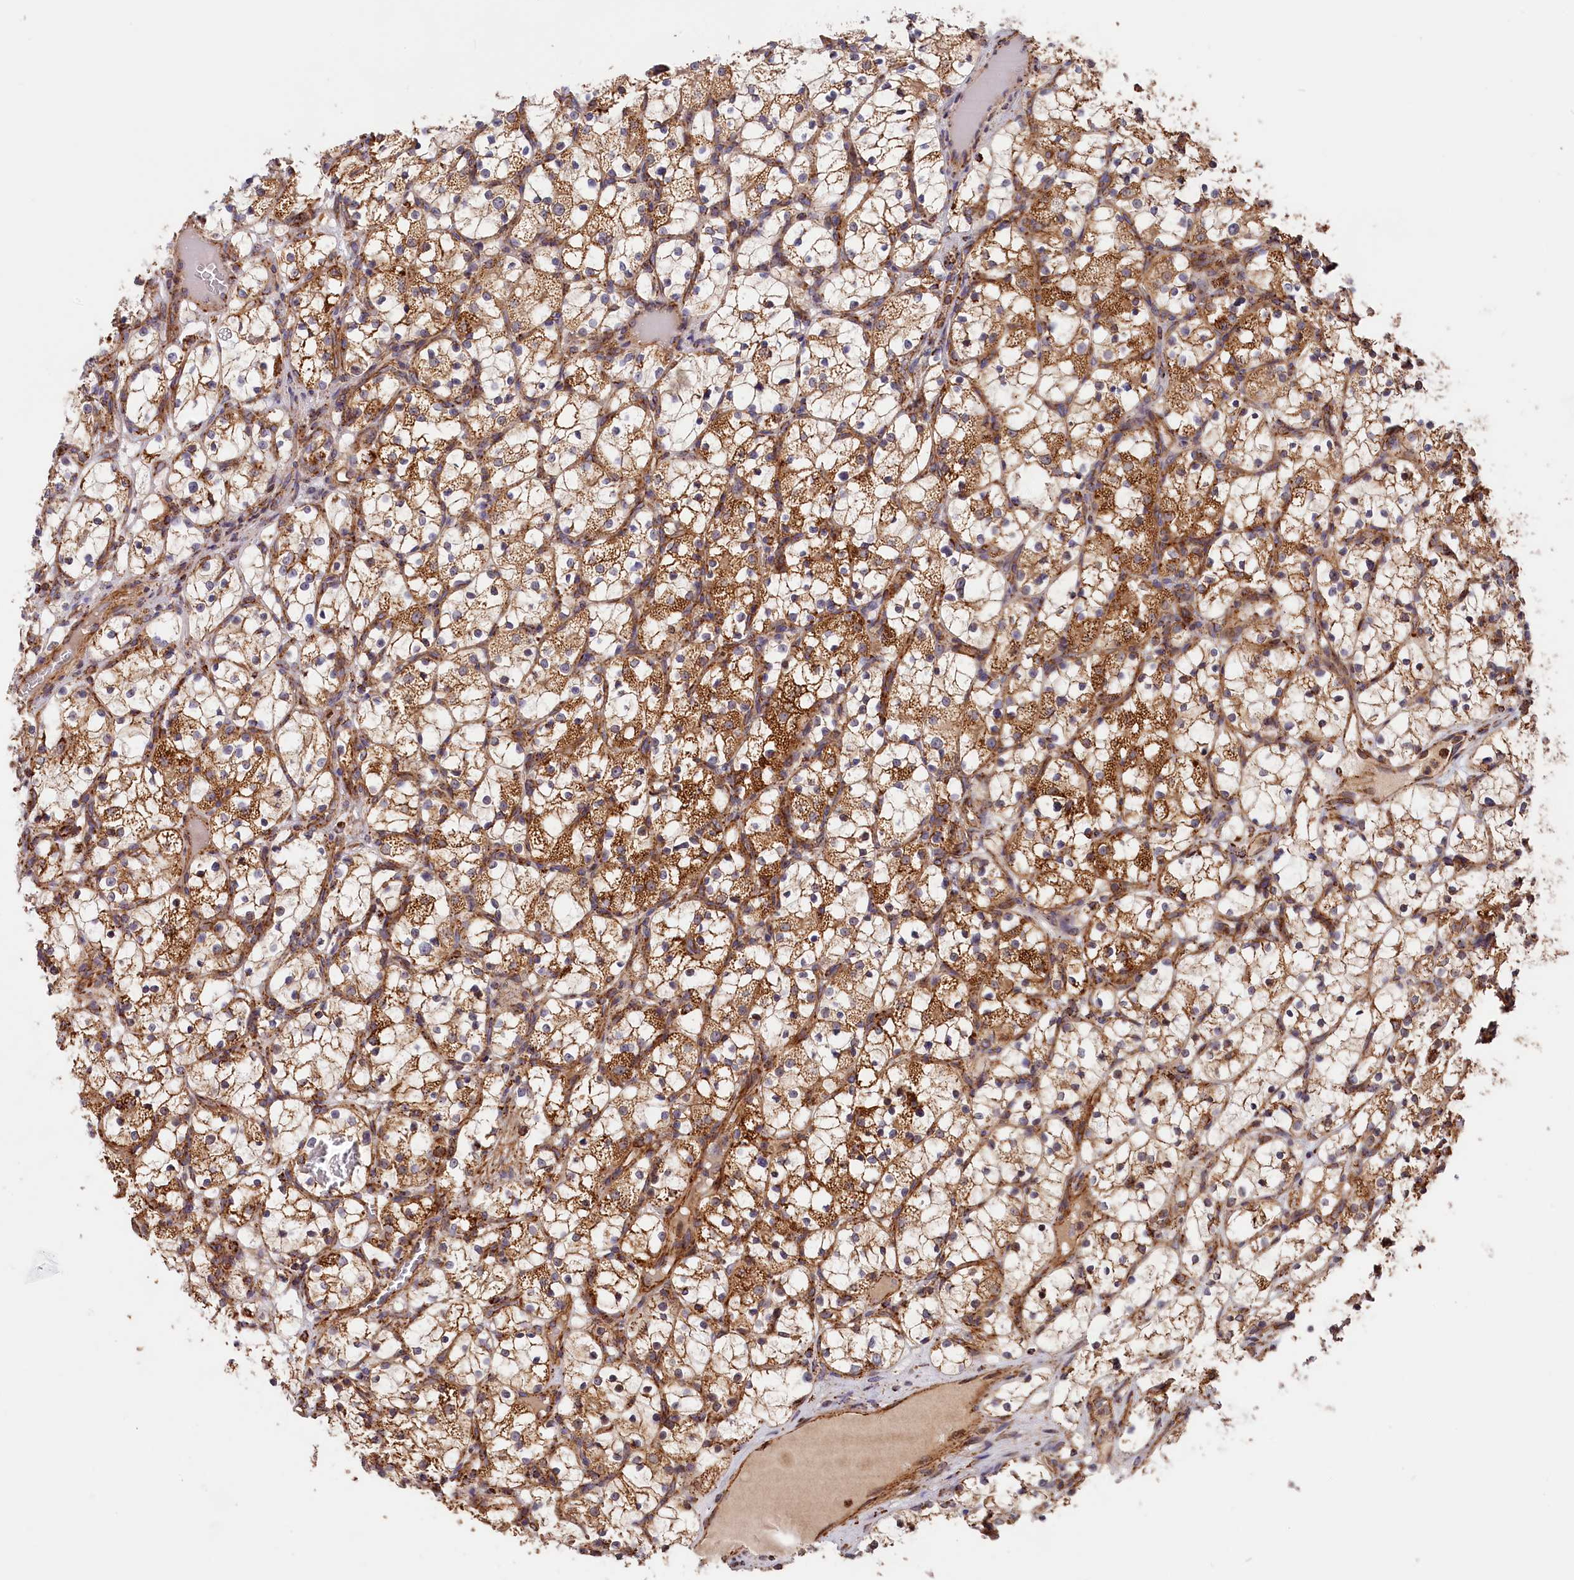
{"staining": {"intensity": "moderate", "quantity": ">75%", "location": "cytoplasmic/membranous"}, "tissue": "renal cancer", "cell_type": "Tumor cells", "image_type": "cancer", "snomed": [{"axis": "morphology", "description": "Adenocarcinoma, NOS"}, {"axis": "topography", "description": "Kidney"}], "caption": "Immunohistochemical staining of adenocarcinoma (renal) reveals medium levels of moderate cytoplasmic/membranous protein positivity in approximately >75% of tumor cells.", "gene": "MACROD1", "patient": {"sex": "female", "age": 69}}